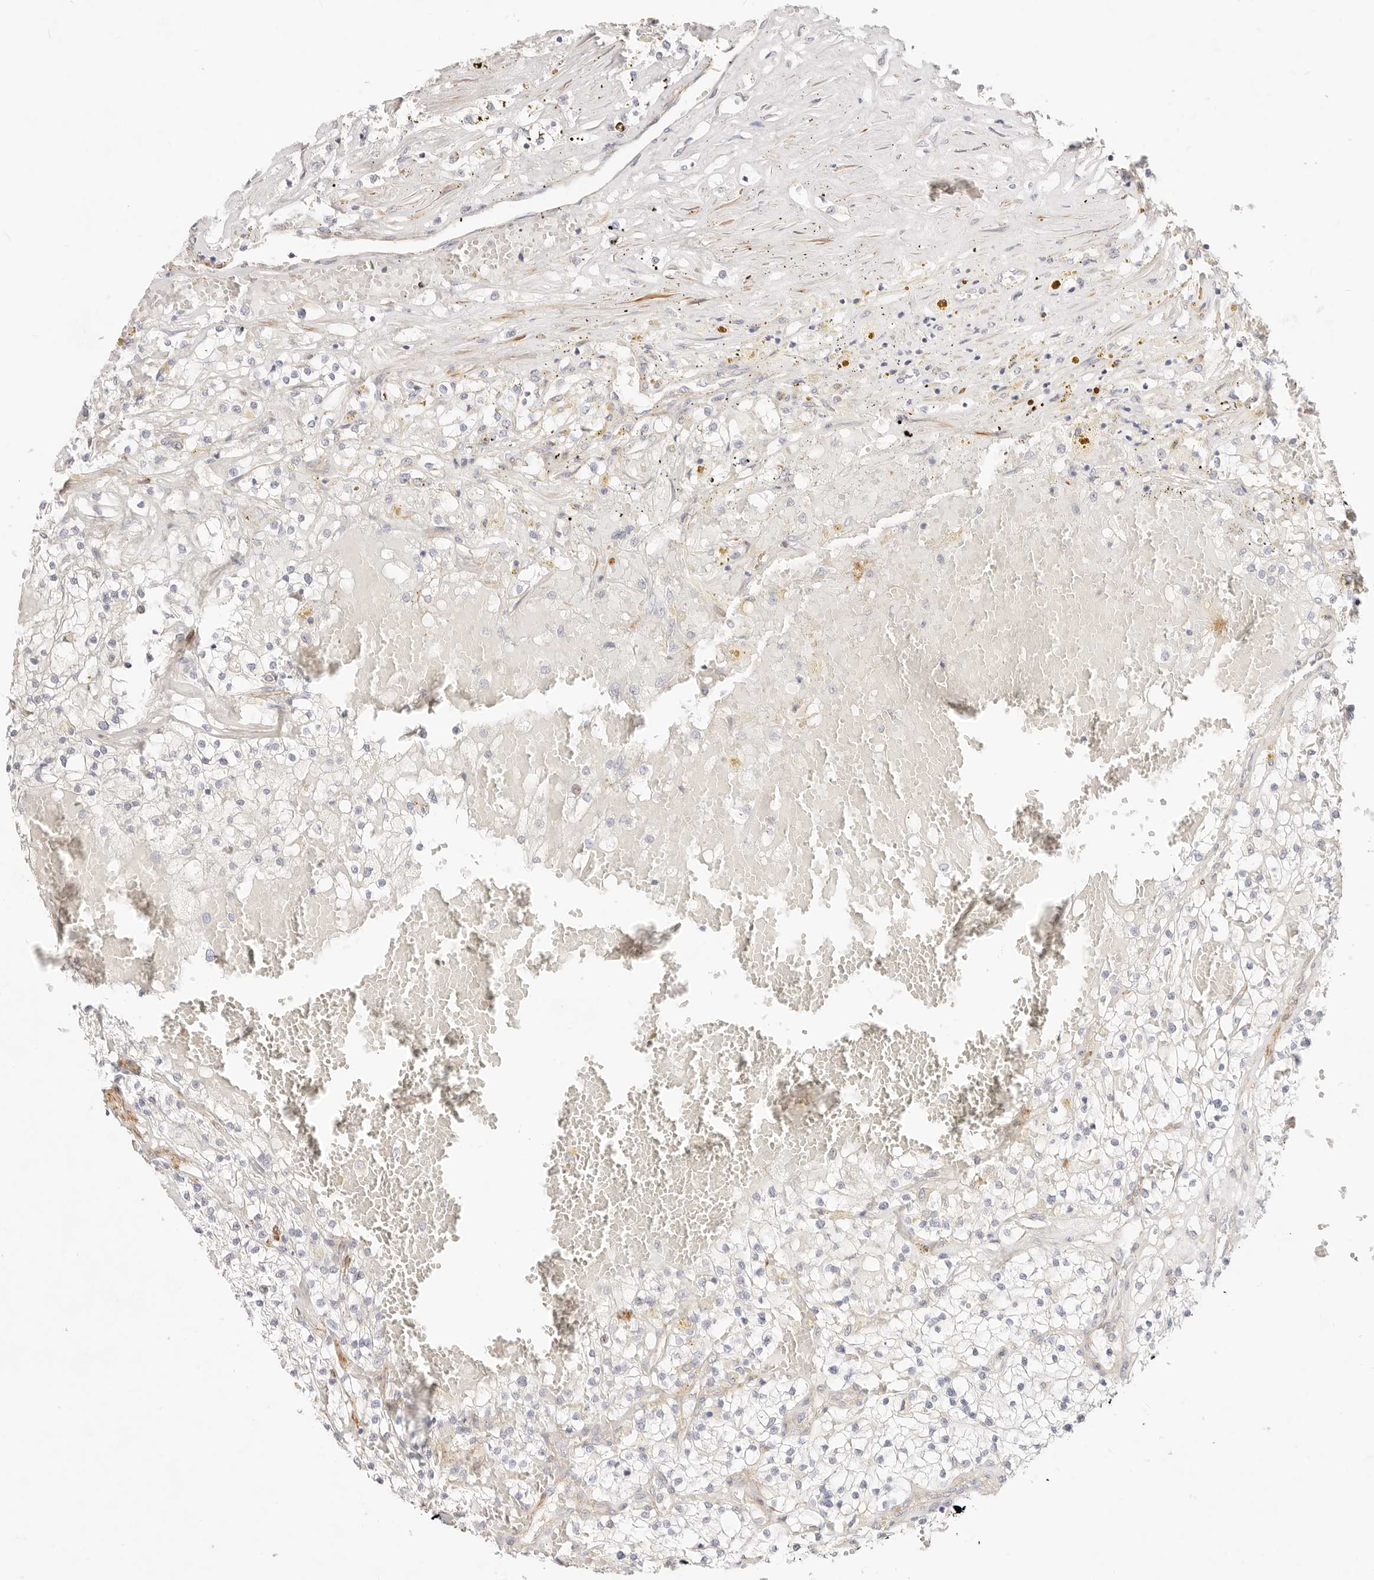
{"staining": {"intensity": "negative", "quantity": "none", "location": "none"}, "tissue": "renal cancer", "cell_type": "Tumor cells", "image_type": "cancer", "snomed": [{"axis": "morphology", "description": "Normal tissue, NOS"}, {"axis": "morphology", "description": "Adenocarcinoma, NOS"}, {"axis": "topography", "description": "Kidney"}], "caption": "Human renal adenocarcinoma stained for a protein using immunohistochemistry (IHC) shows no expression in tumor cells.", "gene": "UBXN10", "patient": {"sex": "male", "age": 68}}